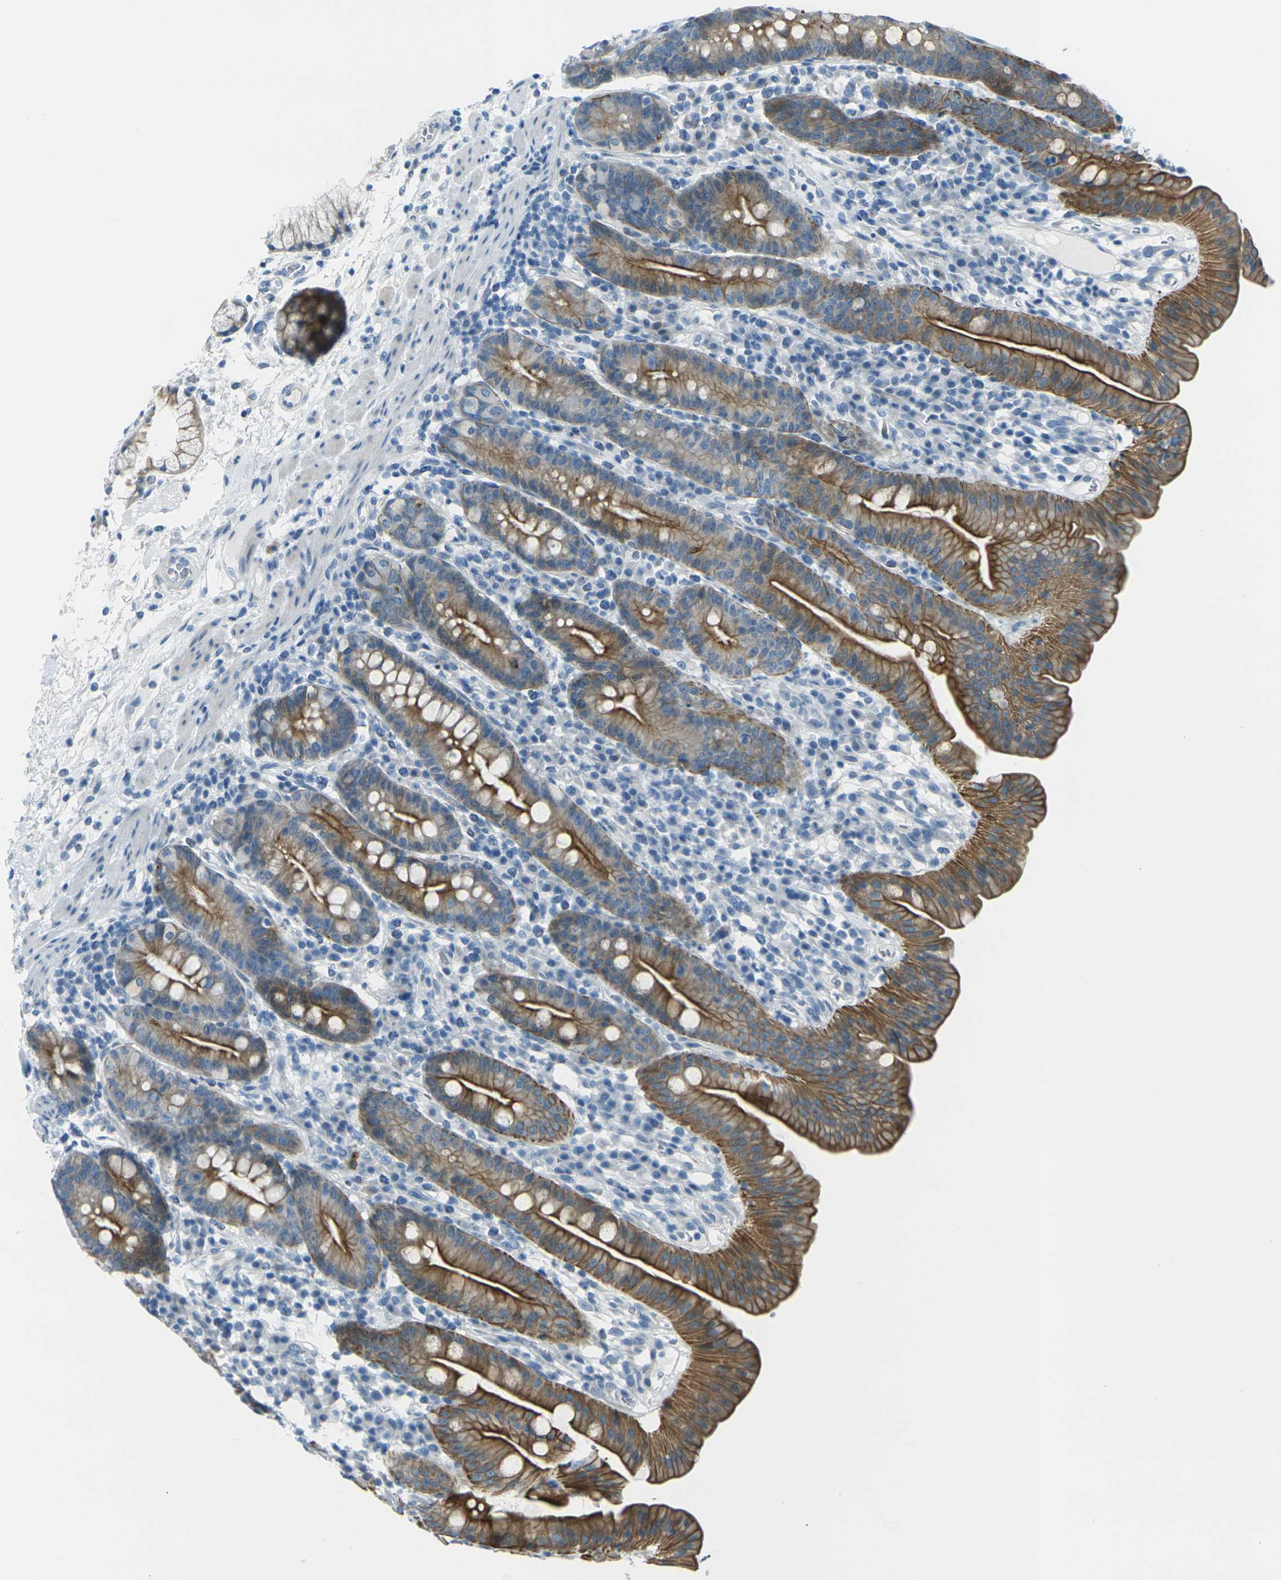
{"staining": {"intensity": "strong", "quantity": ">75%", "location": "cytoplasmic/membranous"}, "tissue": "duodenum", "cell_type": "Glandular cells", "image_type": "normal", "snomed": [{"axis": "morphology", "description": "Normal tissue, NOS"}, {"axis": "topography", "description": "Duodenum"}], "caption": "DAB (3,3'-diaminobenzidine) immunohistochemical staining of unremarkable human duodenum shows strong cytoplasmic/membranous protein staining in approximately >75% of glandular cells.", "gene": "ANKRD46", "patient": {"sex": "male", "age": 50}}